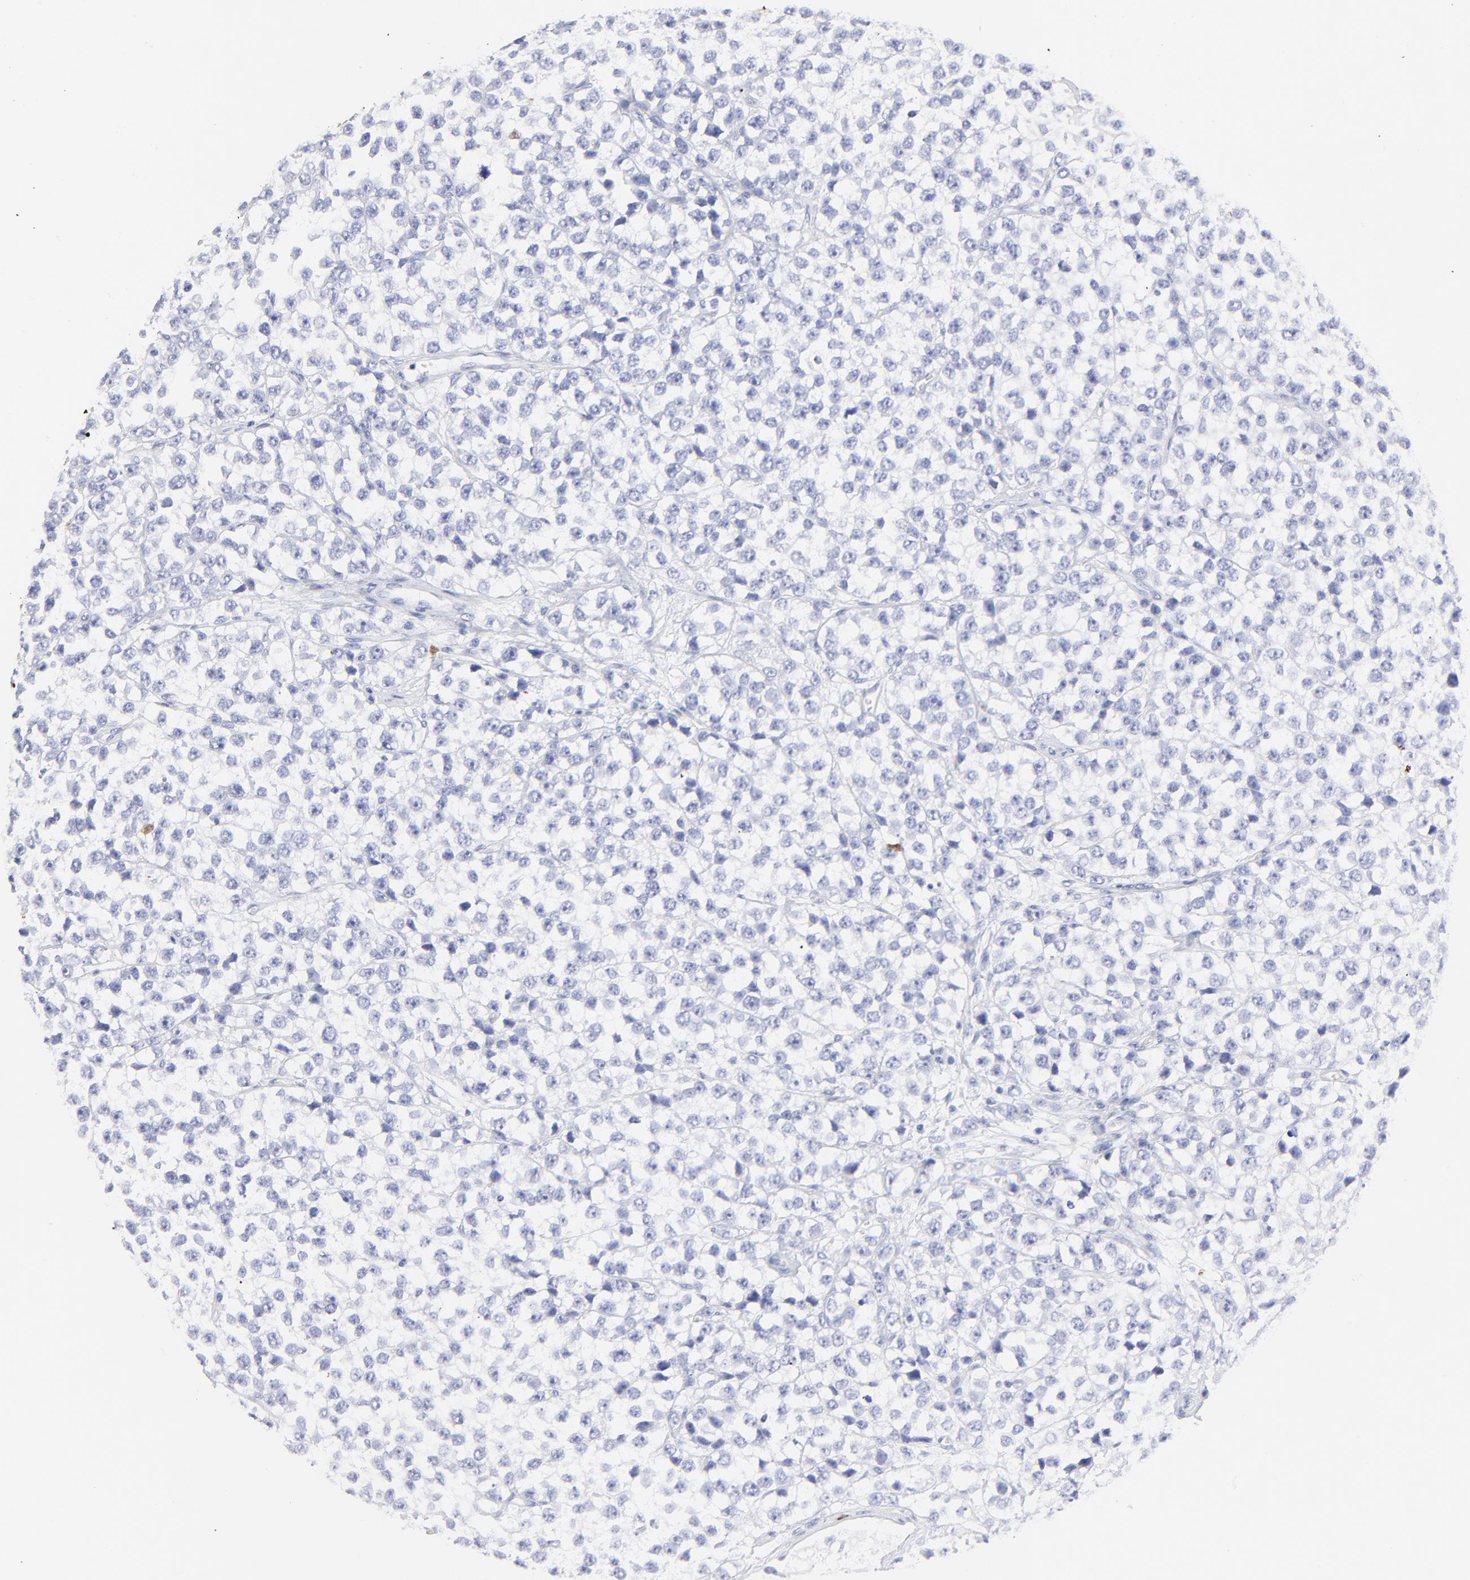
{"staining": {"intensity": "negative", "quantity": "none", "location": "none"}, "tissue": "testis cancer", "cell_type": "Tumor cells", "image_type": "cancer", "snomed": [{"axis": "morphology", "description": "Seminoma, NOS"}, {"axis": "topography", "description": "Testis"}], "caption": "This is an immunohistochemistry histopathology image of human testis cancer (seminoma). There is no positivity in tumor cells.", "gene": "S100A12", "patient": {"sex": "male", "age": 25}}